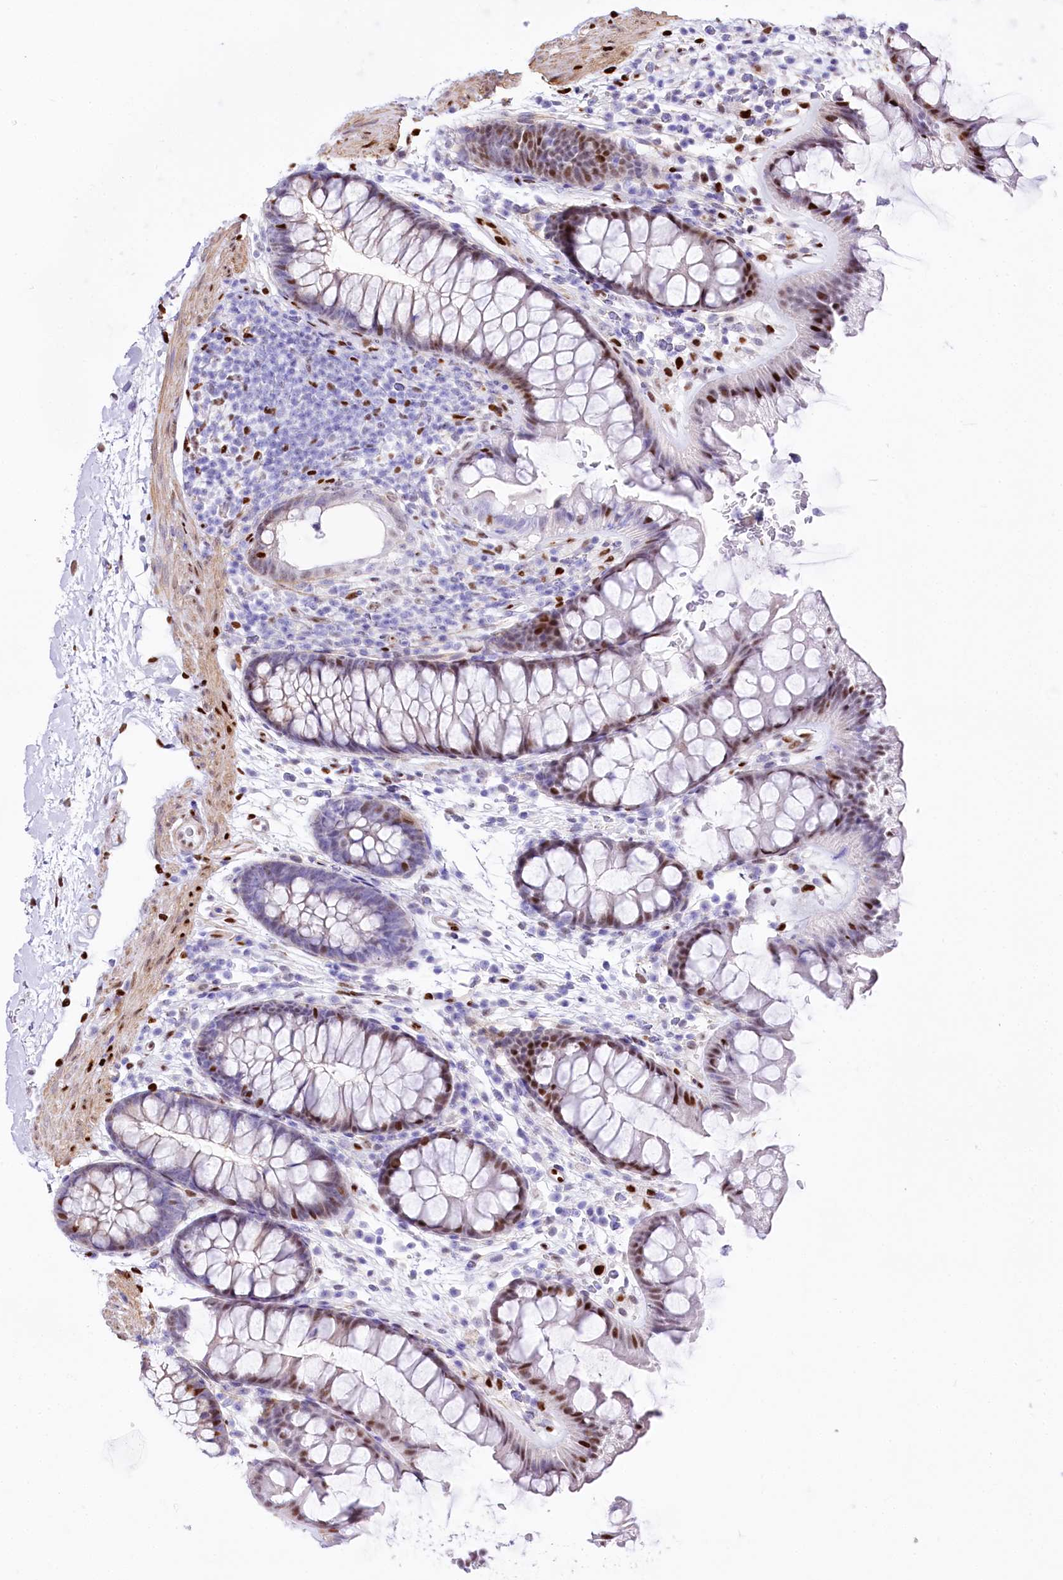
{"staining": {"intensity": "strong", "quantity": ">75%", "location": "nuclear"}, "tissue": "colon", "cell_type": "Endothelial cells", "image_type": "normal", "snomed": [{"axis": "morphology", "description": "Normal tissue, NOS"}, {"axis": "topography", "description": "Colon"}], "caption": "Benign colon displays strong nuclear positivity in about >75% of endothelial cells, visualized by immunohistochemistry.", "gene": "PTMS", "patient": {"sex": "female", "age": 62}}